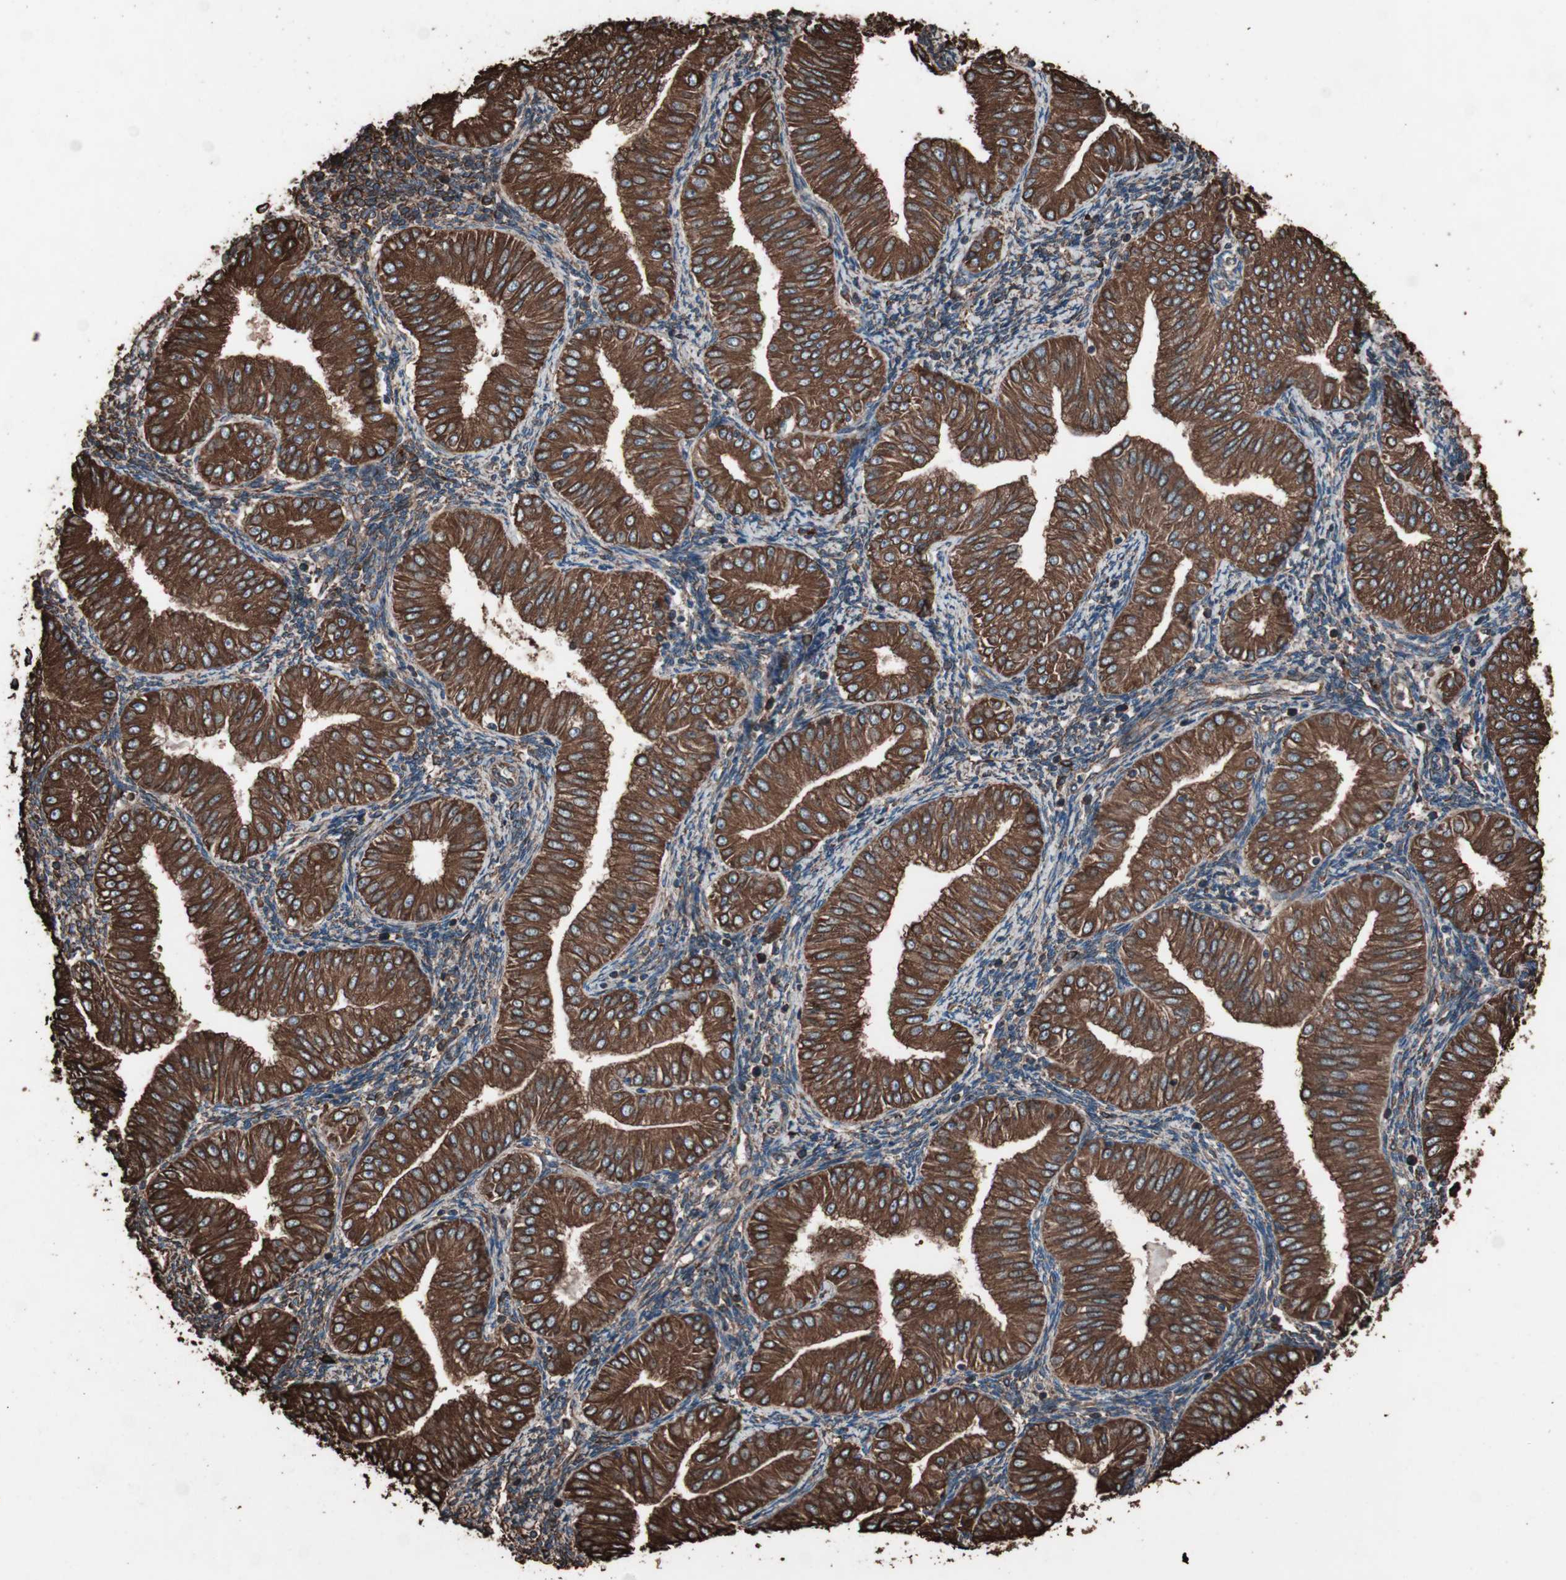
{"staining": {"intensity": "strong", "quantity": ">75%", "location": "cytoplasmic/membranous"}, "tissue": "endometrial cancer", "cell_type": "Tumor cells", "image_type": "cancer", "snomed": [{"axis": "morphology", "description": "Normal tissue, NOS"}, {"axis": "morphology", "description": "Adenocarcinoma, NOS"}, {"axis": "topography", "description": "Endometrium"}], "caption": "This is an image of IHC staining of adenocarcinoma (endometrial), which shows strong expression in the cytoplasmic/membranous of tumor cells.", "gene": "HSP90B1", "patient": {"sex": "female", "age": 53}}